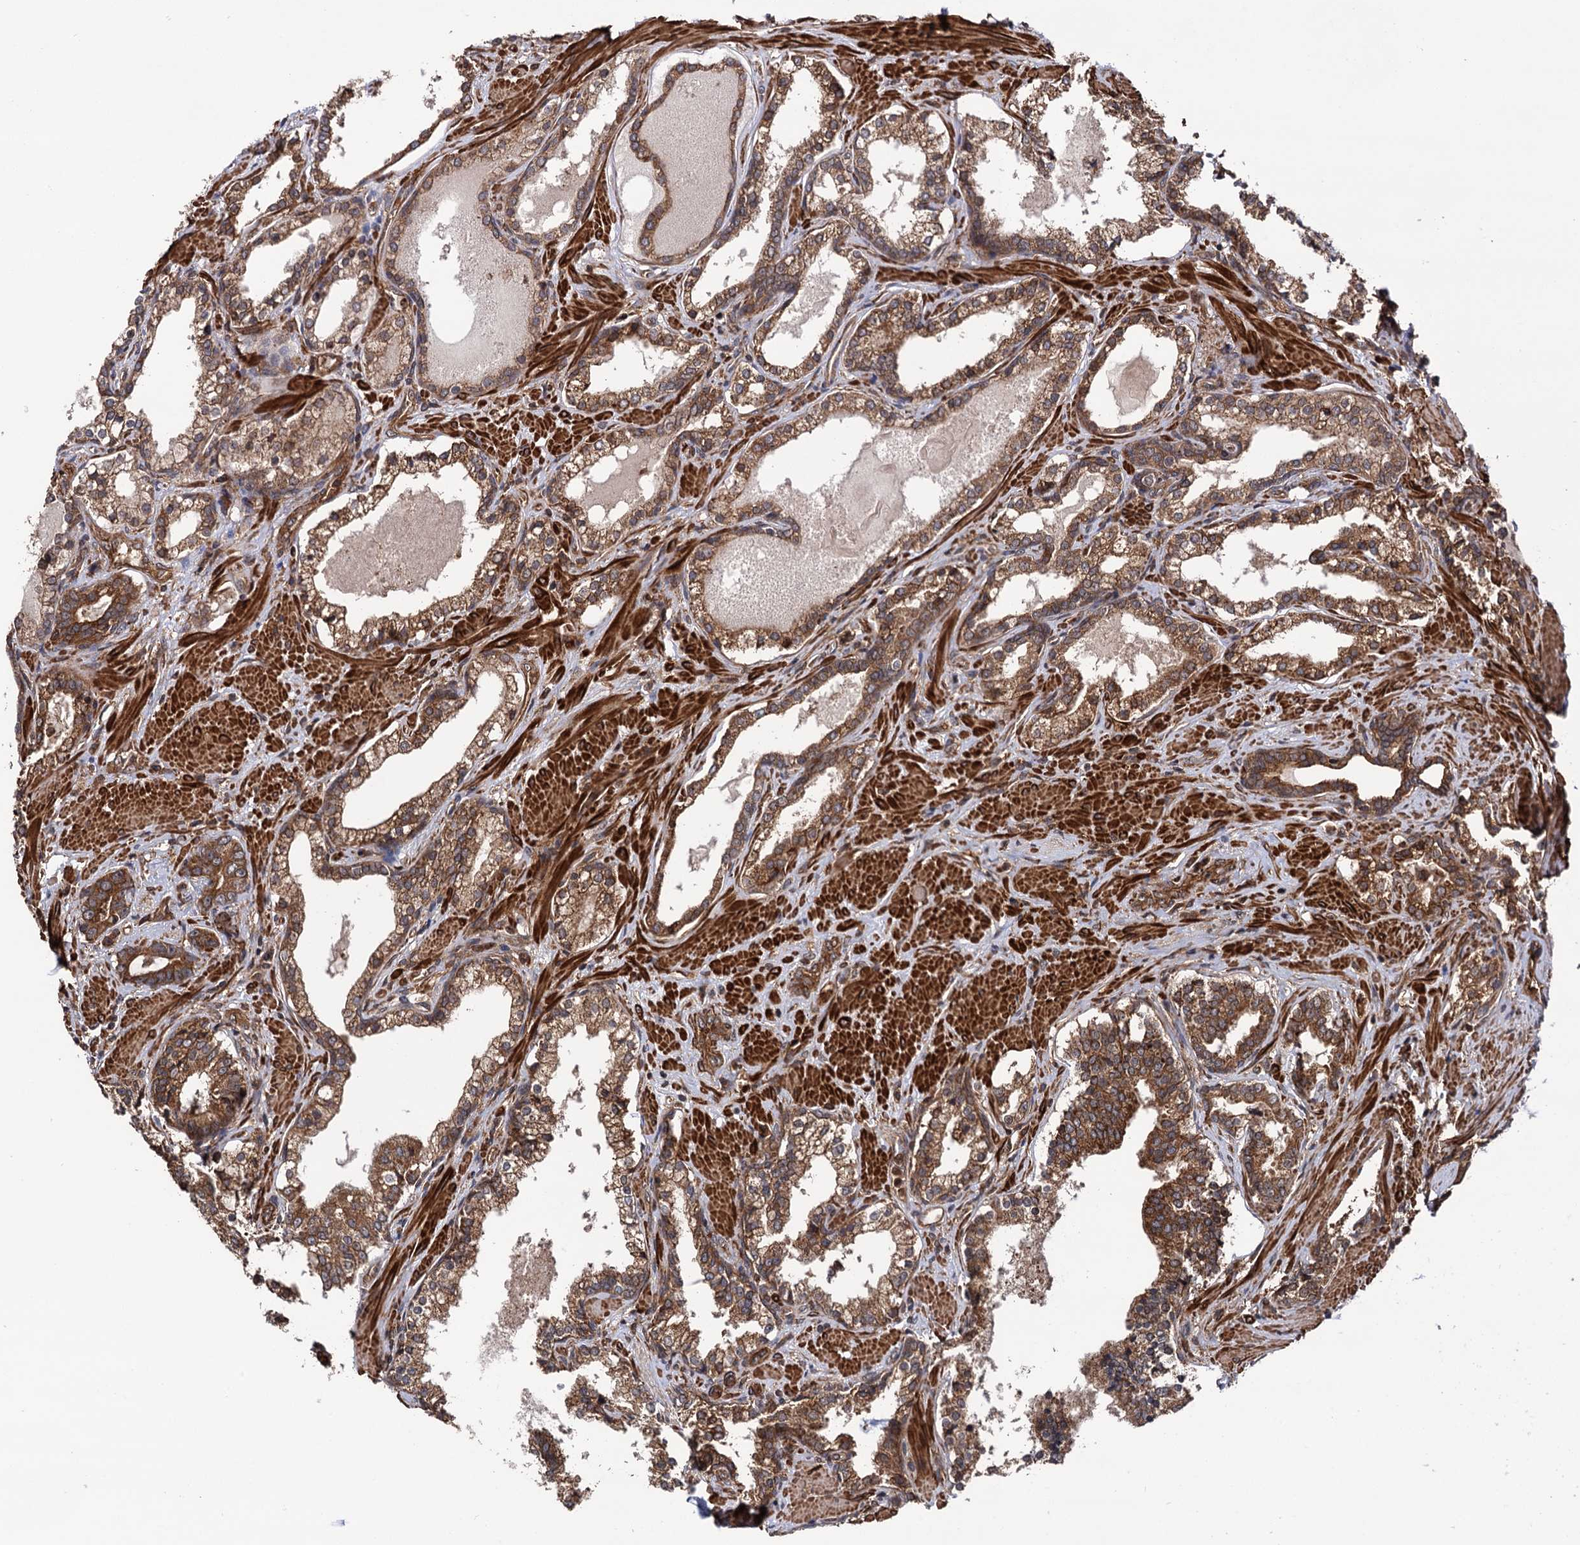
{"staining": {"intensity": "moderate", "quantity": ">75%", "location": "cytoplasmic/membranous"}, "tissue": "prostate cancer", "cell_type": "Tumor cells", "image_type": "cancer", "snomed": [{"axis": "morphology", "description": "Adenocarcinoma, High grade"}, {"axis": "topography", "description": "Prostate"}], "caption": "This is a micrograph of immunohistochemistry staining of prostate cancer (adenocarcinoma (high-grade)), which shows moderate expression in the cytoplasmic/membranous of tumor cells.", "gene": "ATP8B4", "patient": {"sex": "male", "age": 58}}